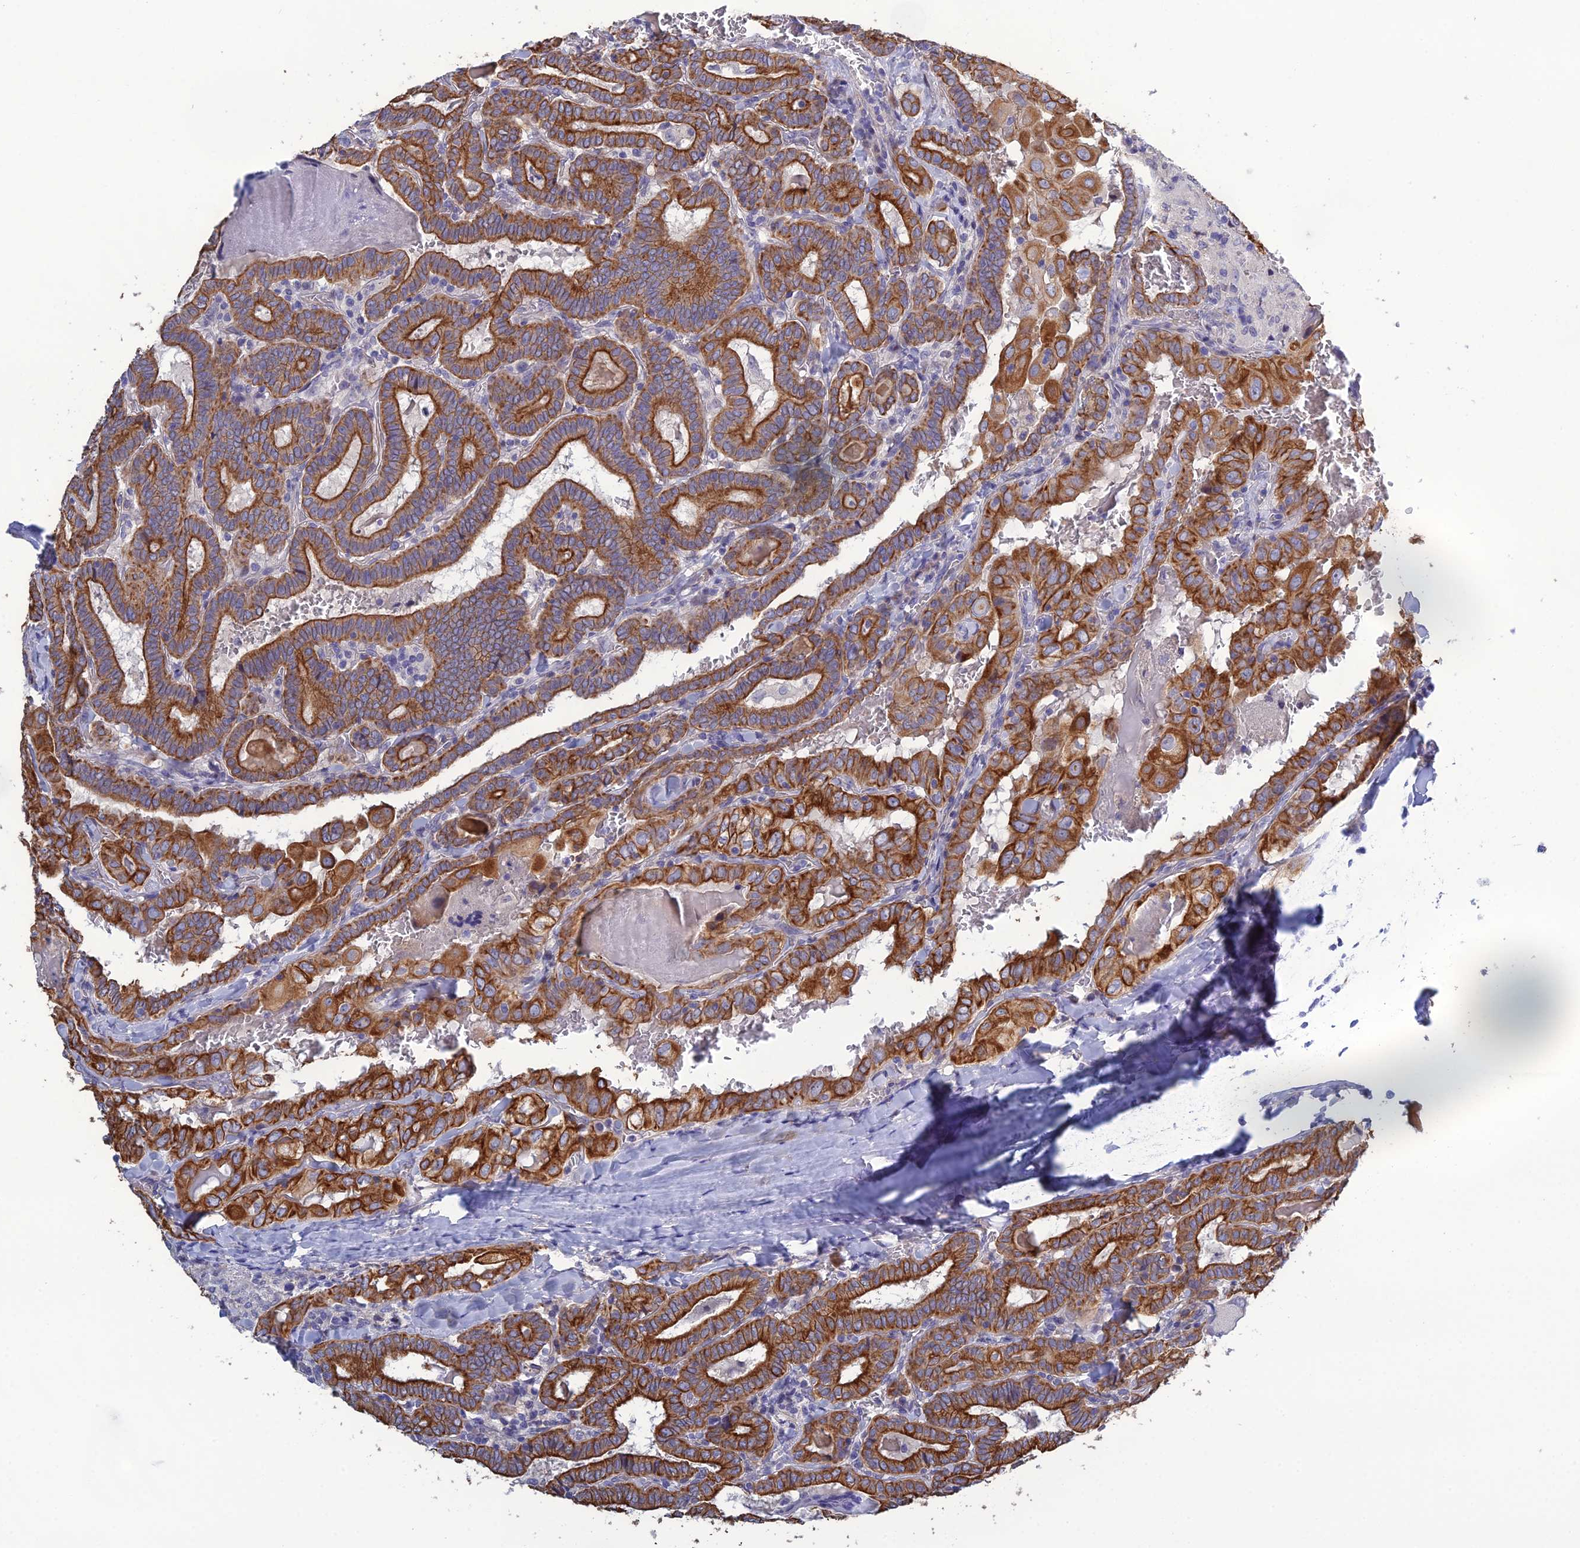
{"staining": {"intensity": "strong", "quantity": ">75%", "location": "cytoplasmic/membranous"}, "tissue": "thyroid cancer", "cell_type": "Tumor cells", "image_type": "cancer", "snomed": [{"axis": "morphology", "description": "Papillary adenocarcinoma, NOS"}, {"axis": "topography", "description": "Thyroid gland"}], "caption": "A micrograph of human thyroid papillary adenocarcinoma stained for a protein shows strong cytoplasmic/membranous brown staining in tumor cells.", "gene": "LZTS2", "patient": {"sex": "female", "age": 72}}